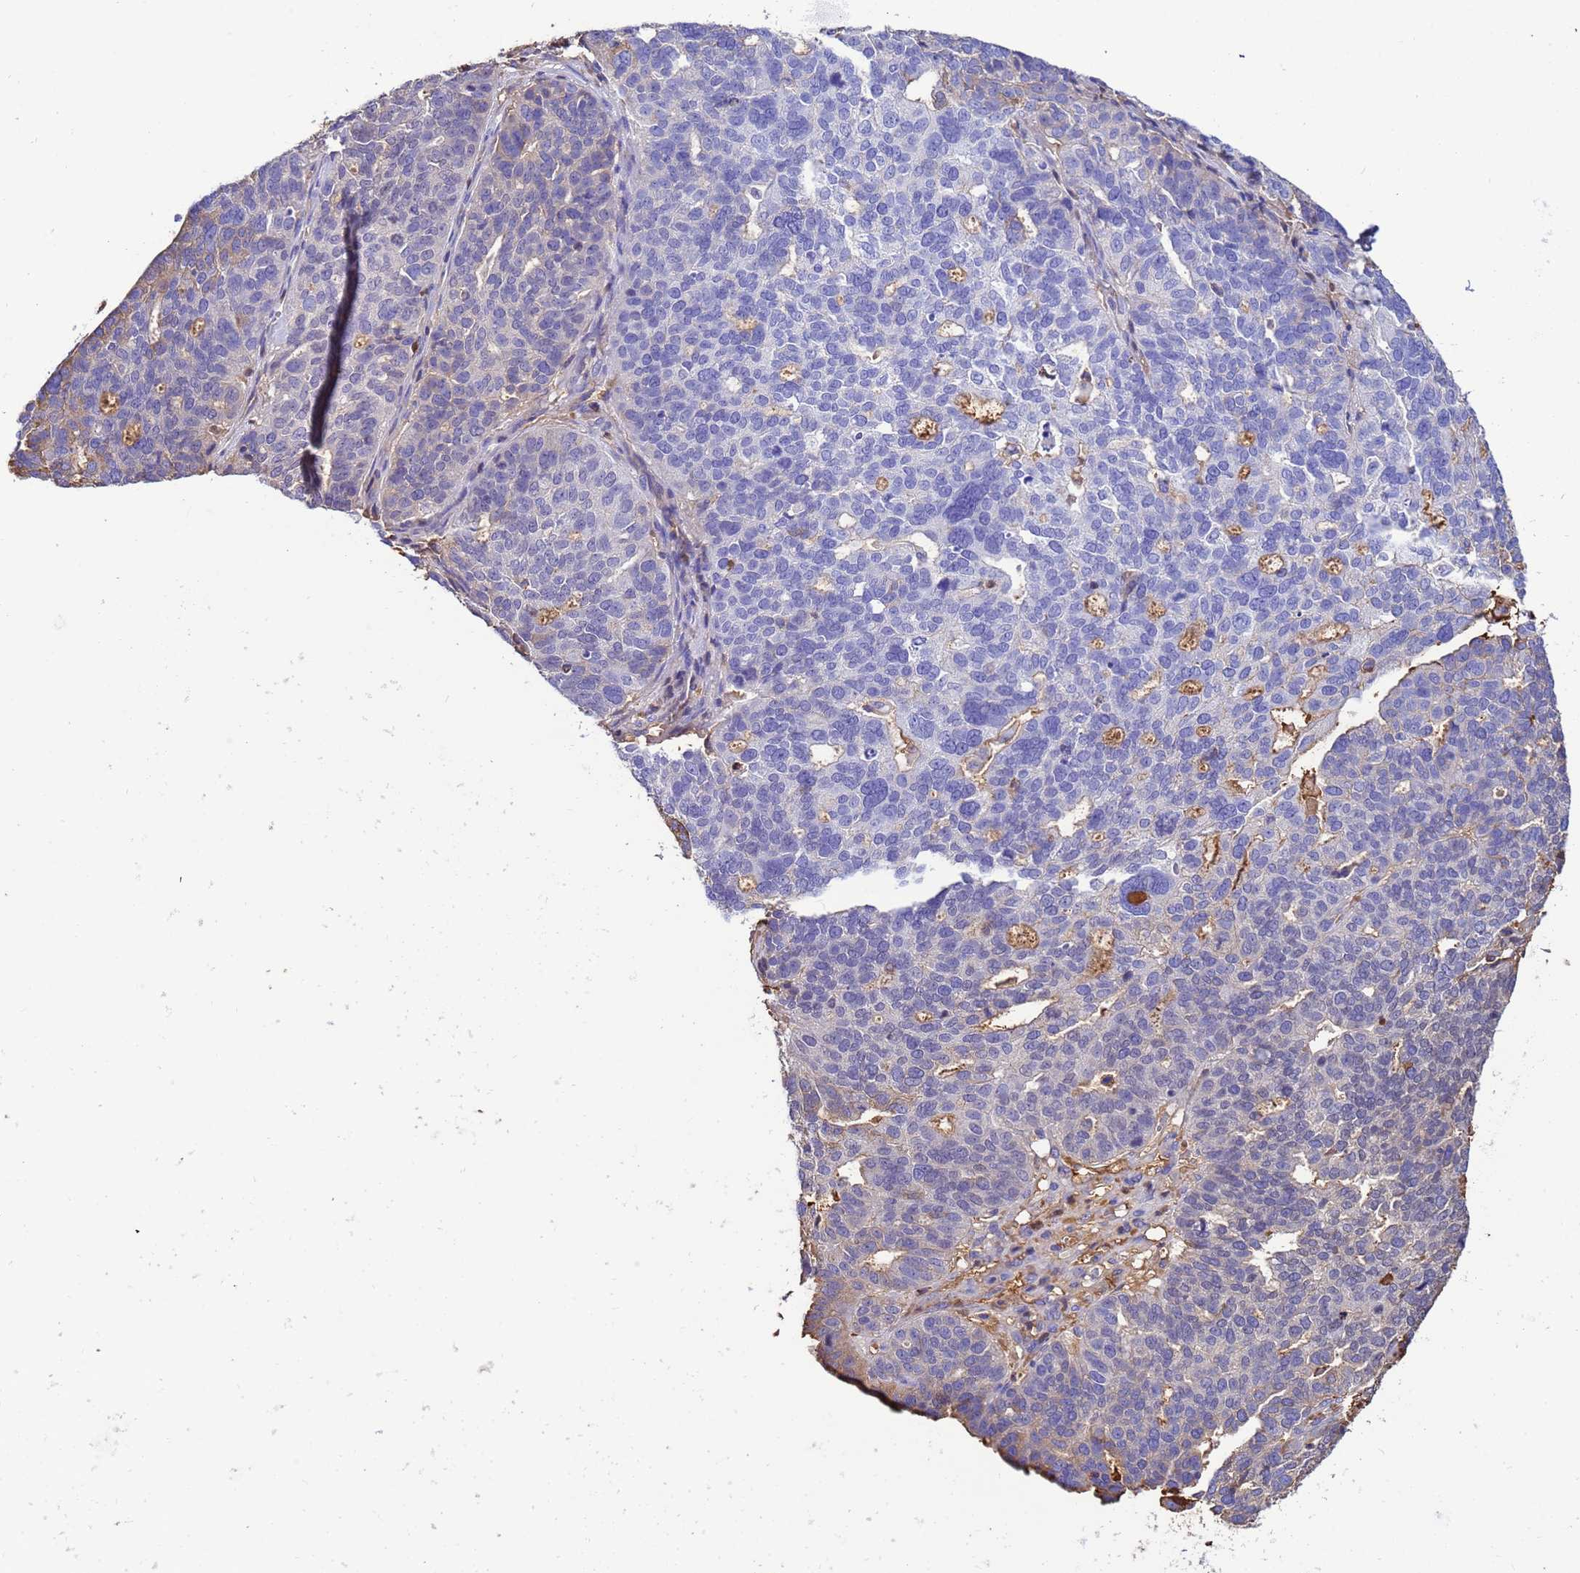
{"staining": {"intensity": "weak", "quantity": "<25%", "location": "cytoplasmic/membranous"}, "tissue": "ovarian cancer", "cell_type": "Tumor cells", "image_type": "cancer", "snomed": [{"axis": "morphology", "description": "Cystadenocarcinoma, serous, NOS"}, {"axis": "topography", "description": "Ovary"}], "caption": "Histopathology image shows no significant protein expression in tumor cells of serous cystadenocarcinoma (ovarian).", "gene": "H1-7", "patient": {"sex": "female", "age": 59}}